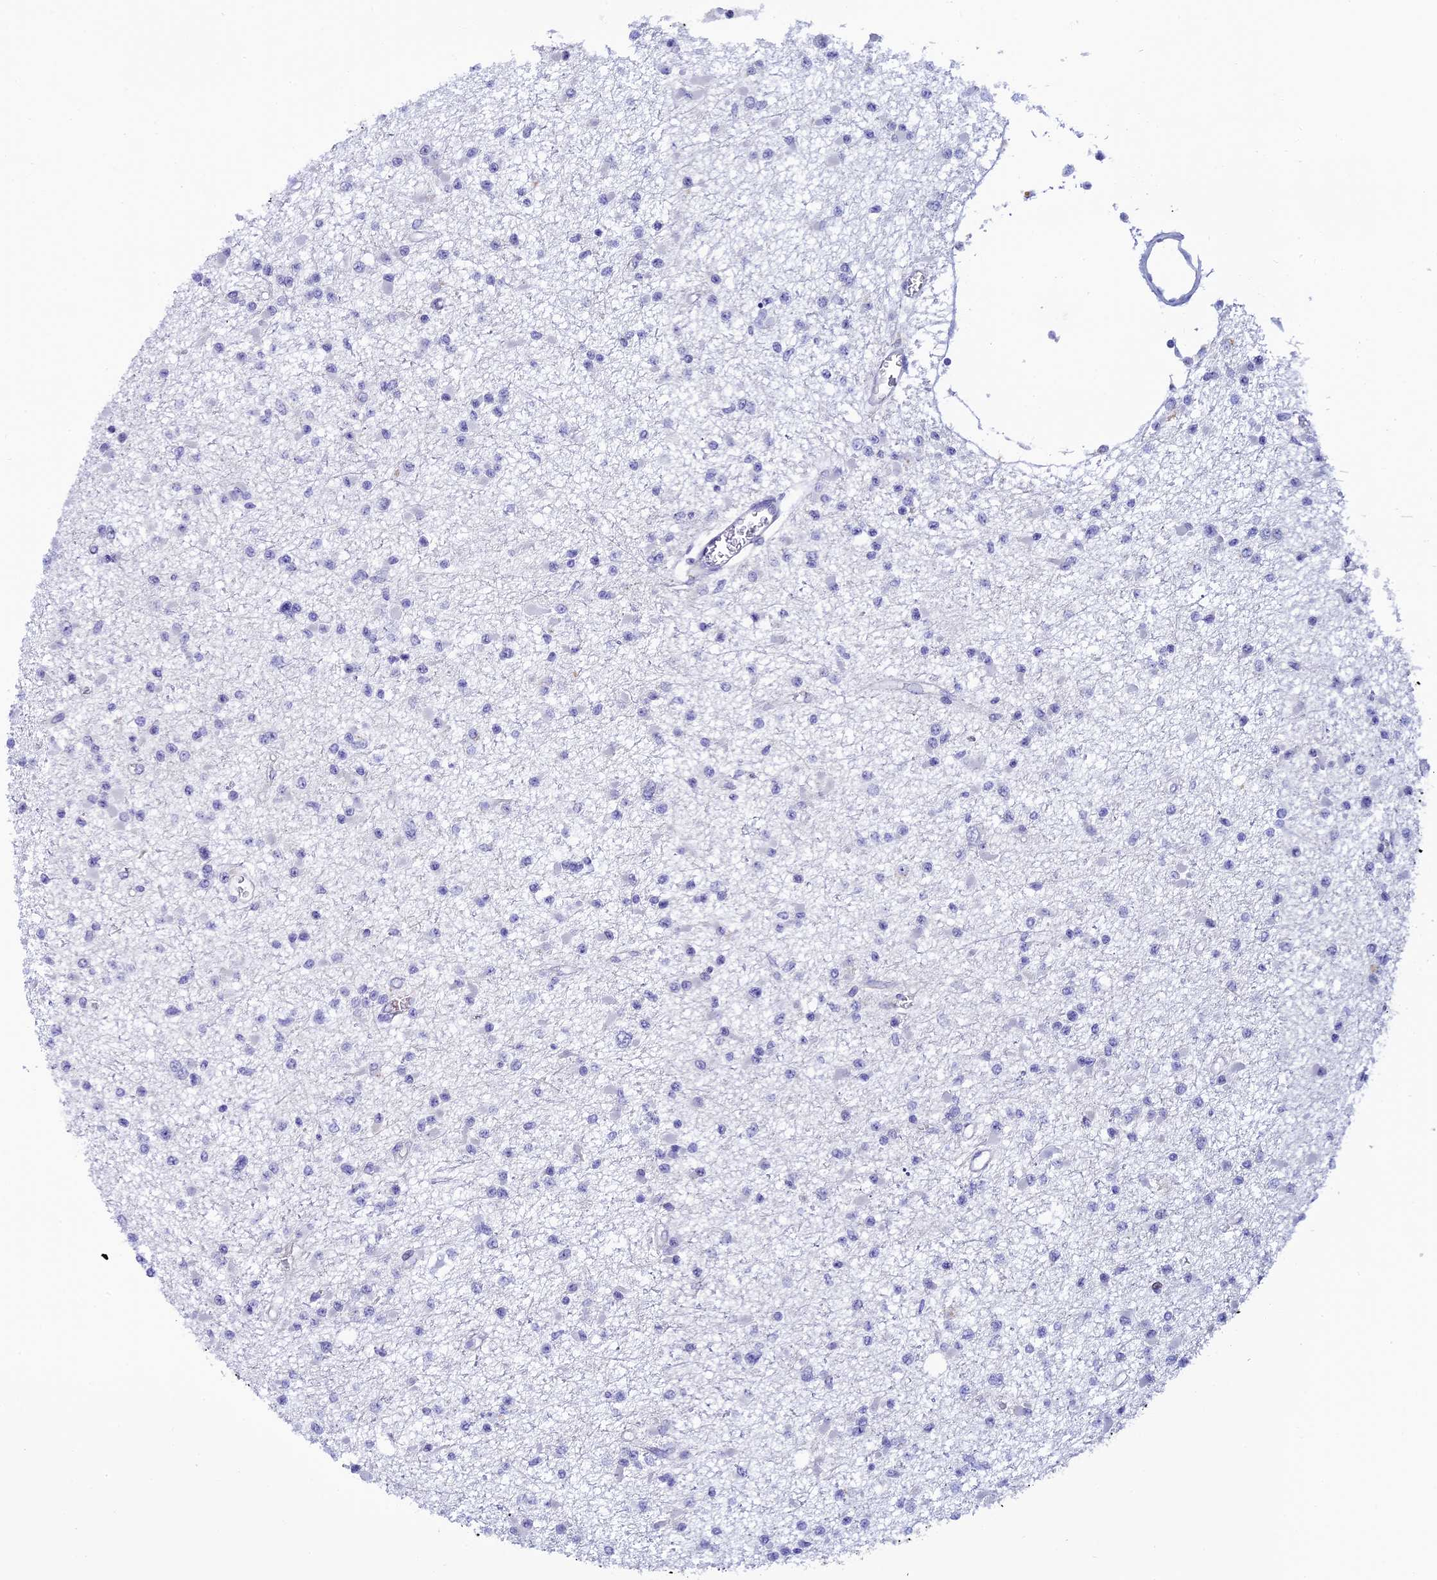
{"staining": {"intensity": "negative", "quantity": "none", "location": "none"}, "tissue": "glioma", "cell_type": "Tumor cells", "image_type": "cancer", "snomed": [{"axis": "morphology", "description": "Glioma, malignant, Low grade"}, {"axis": "topography", "description": "Brain"}], "caption": "Protein analysis of low-grade glioma (malignant) reveals no significant staining in tumor cells. (Stains: DAB immunohistochemistry (IHC) with hematoxylin counter stain, Microscopy: brightfield microscopy at high magnification).", "gene": "RASGEF1B", "patient": {"sex": "female", "age": 22}}